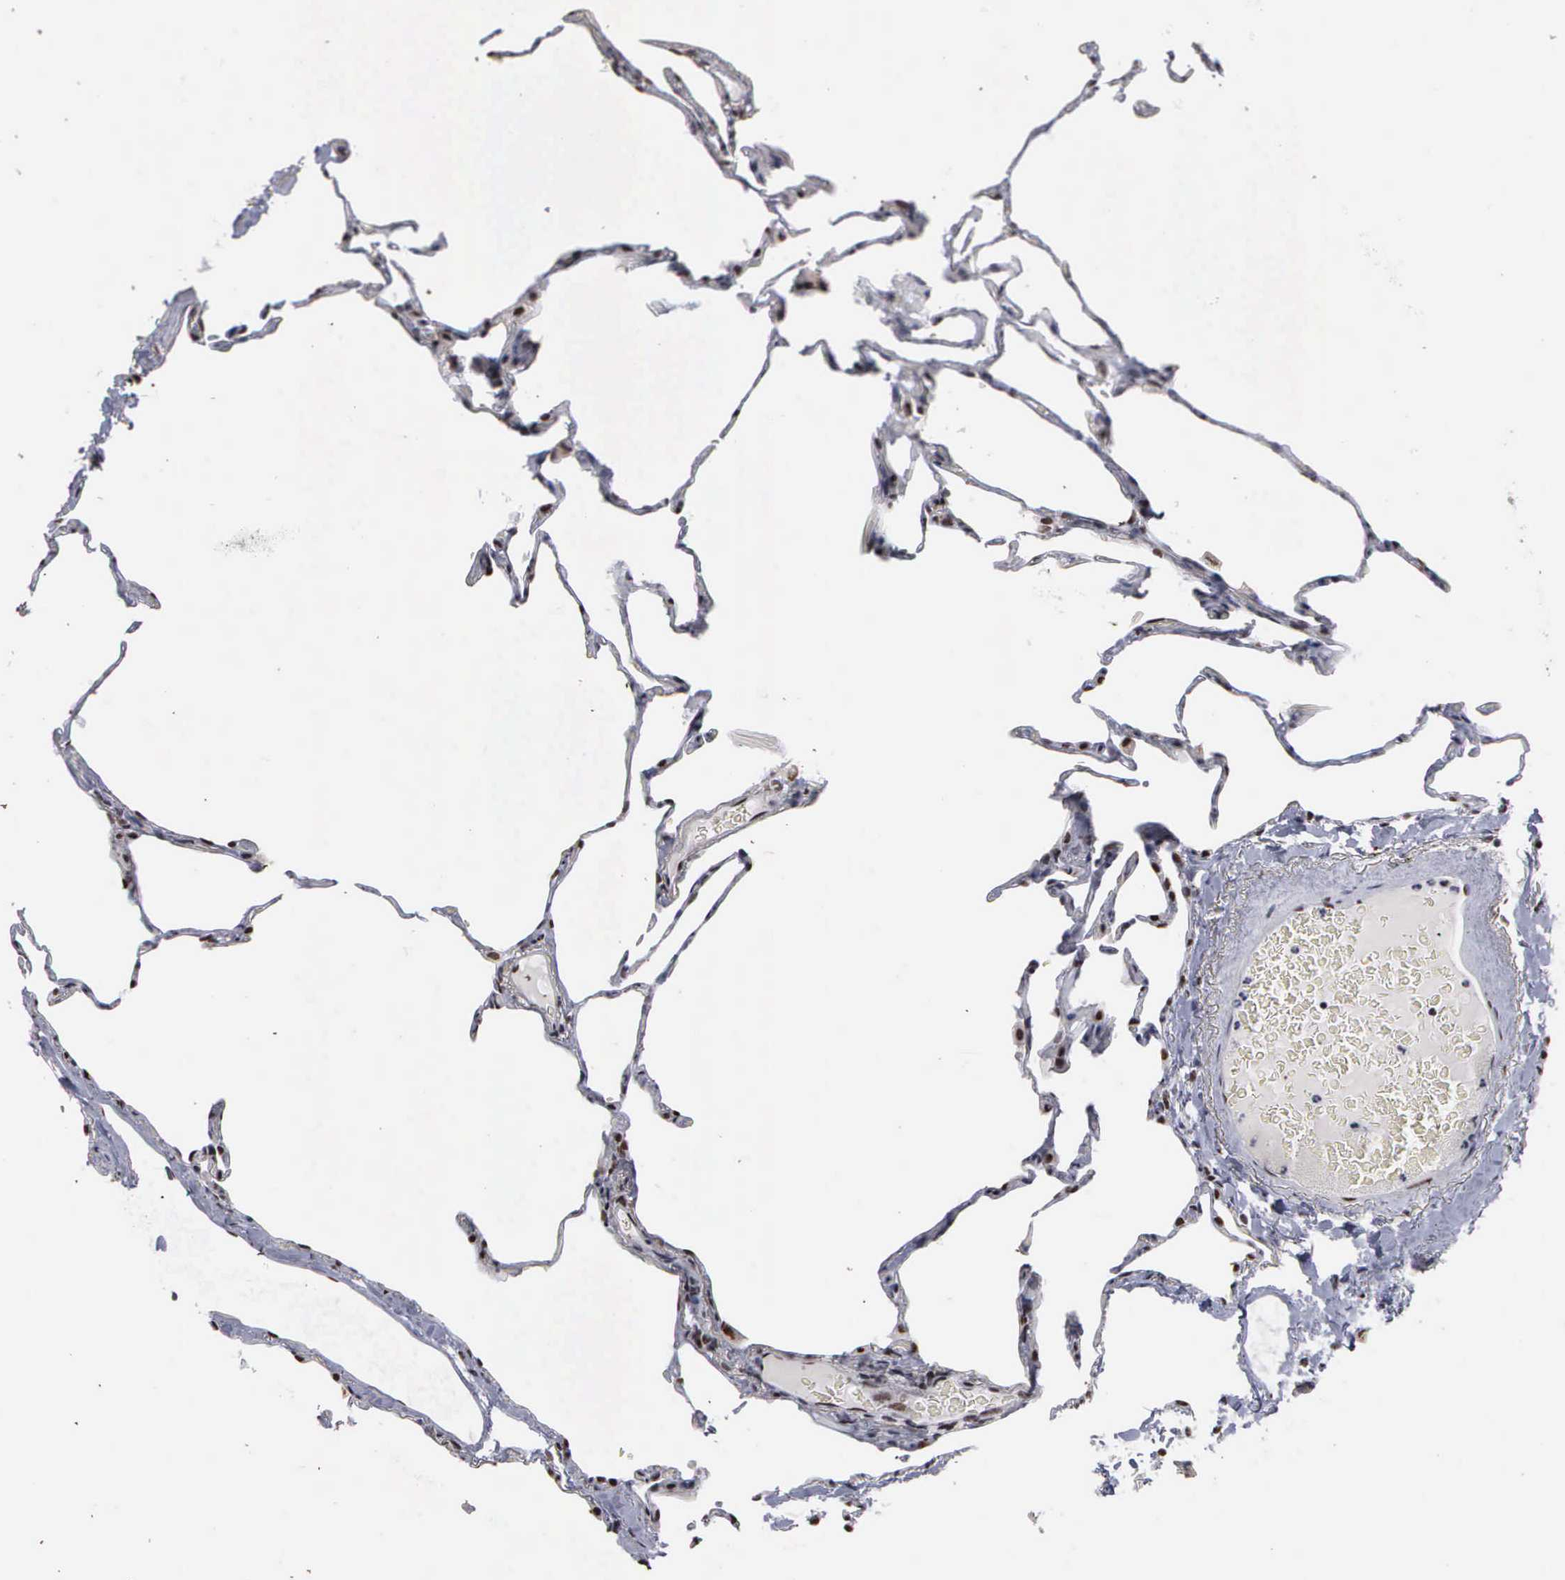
{"staining": {"intensity": "moderate", "quantity": ">75%", "location": "nuclear"}, "tissue": "lung", "cell_type": "Alveolar cells", "image_type": "normal", "snomed": [{"axis": "morphology", "description": "Normal tissue, NOS"}, {"axis": "topography", "description": "Lung"}], "caption": "Protein staining of normal lung reveals moderate nuclear positivity in approximately >75% of alveolar cells.", "gene": "KIAA0586", "patient": {"sex": "female", "age": 75}}